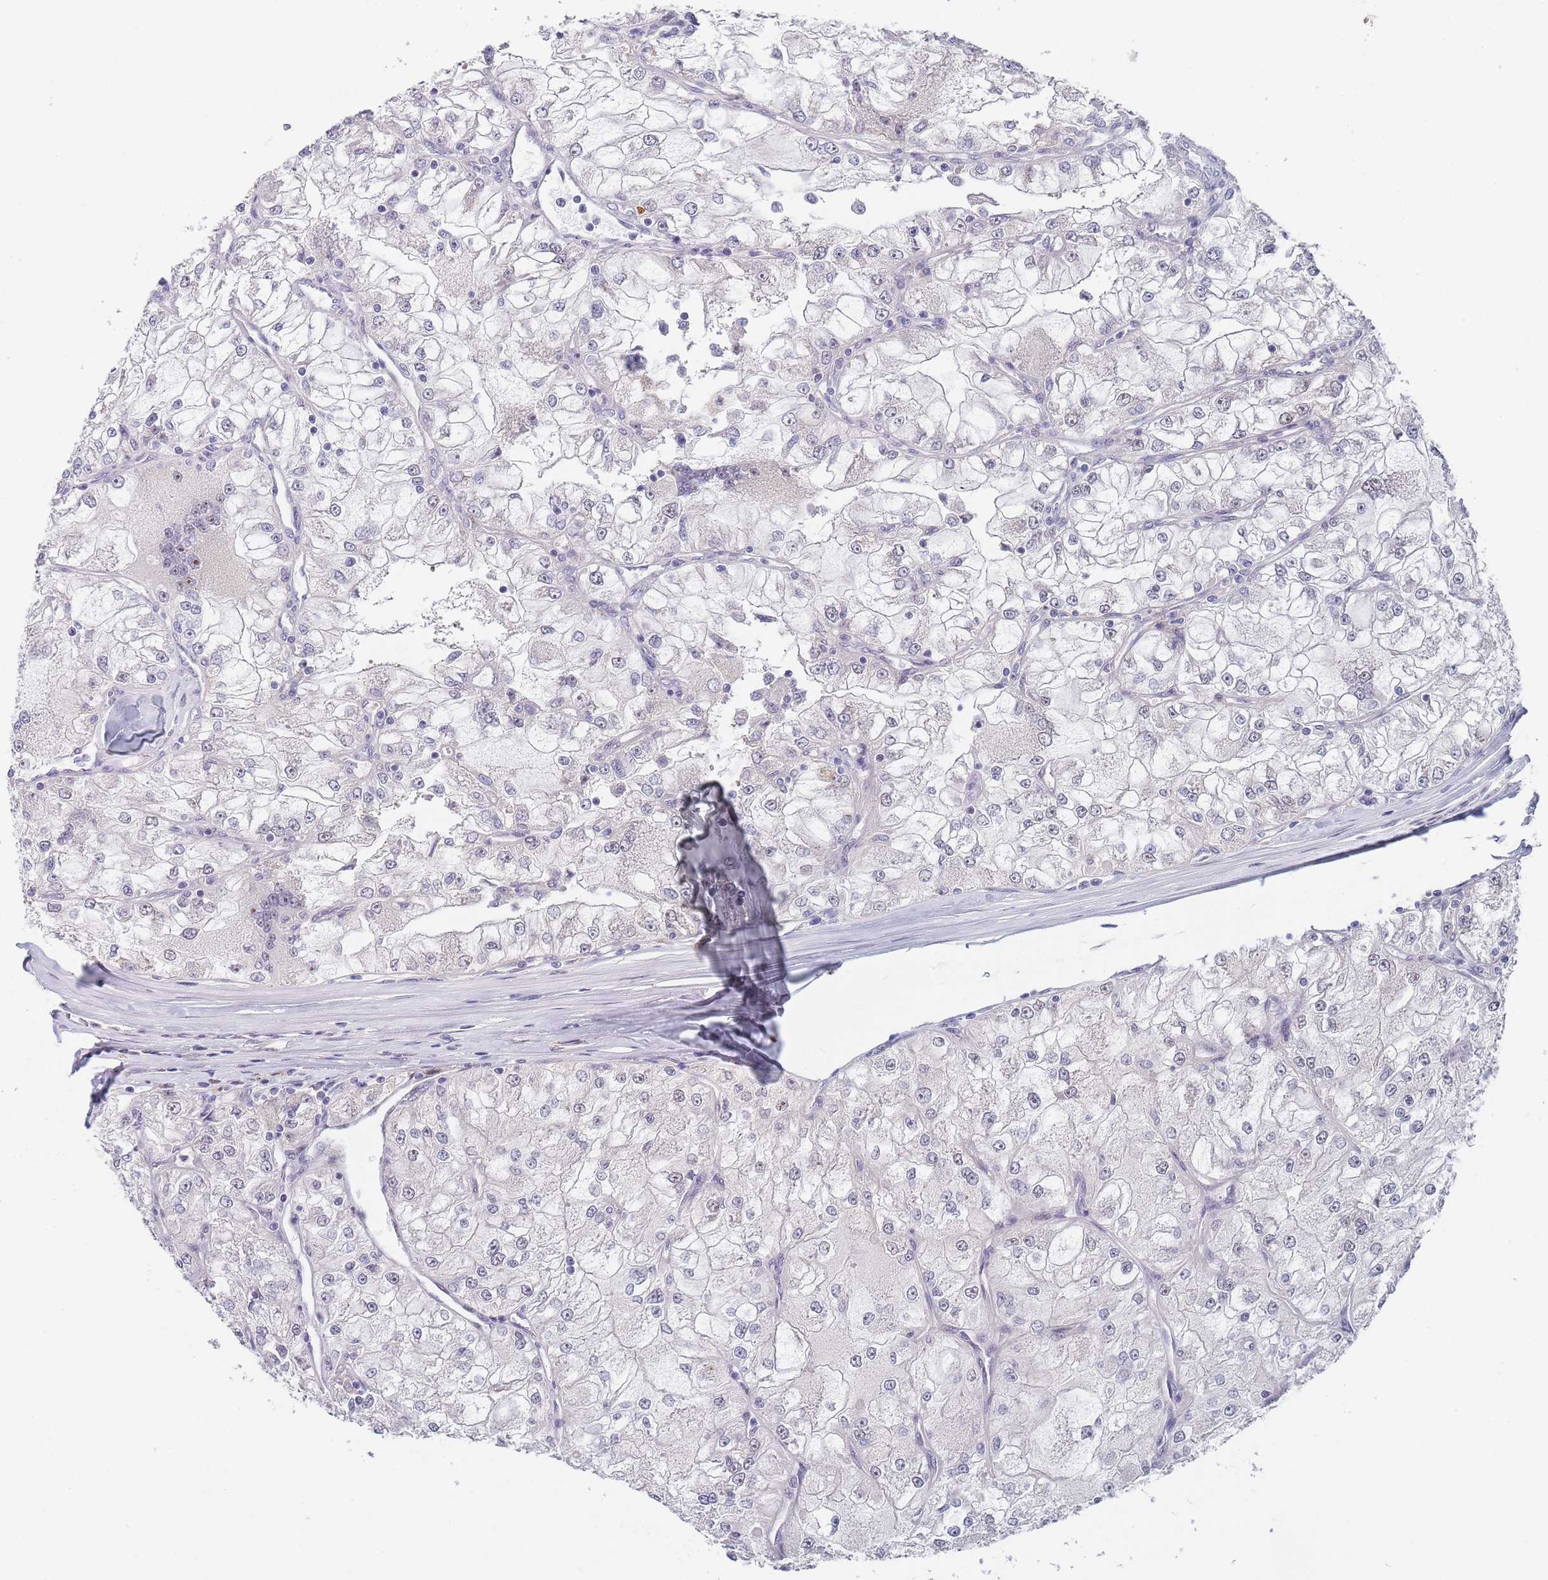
{"staining": {"intensity": "negative", "quantity": "none", "location": "none"}, "tissue": "renal cancer", "cell_type": "Tumor cells", "image_type": "cancer", "snomed": [{"axis": "morphology", "description": "Adenocarcinoma, NOS"}, {"axis": "topography", "description": "Kidney"}], "caption": "A histopathology image of adenocarcinoma (renal) stained for a protein exhibits no brown staining in tumor cells. Brightfield microscopy of immunohistochemistry stained with DAB (brown) and hematoxylin (blue), captured at high magnification.", "gene": "PLCL2", "patient": {"sex": "female", "age": 72}}